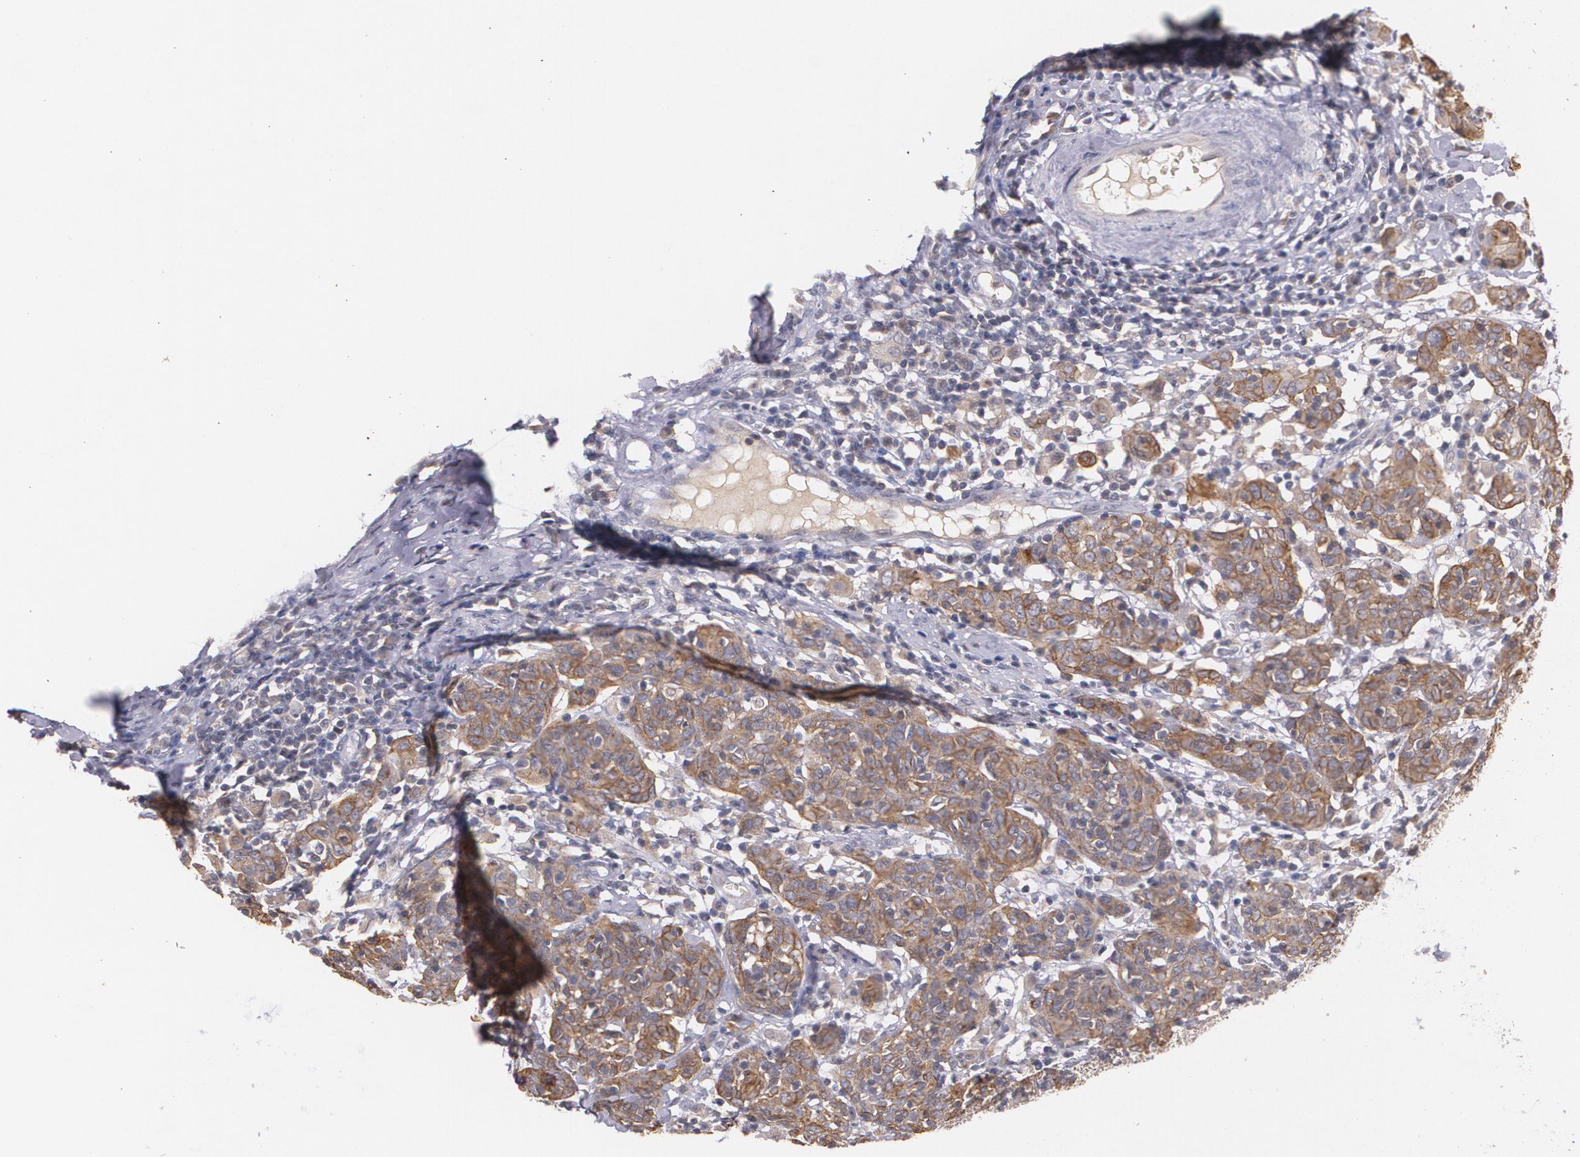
{"staining": {"intensity": "moderate", "quantity": ">75%", "location": "cytoplasmic/membranous"}, "tissue": "cervical cancer", "cell_type": "Tumor cells", "image_type": "cancer", "snomed": [{"axis": "morphology", "description": "Normal tissue, NOS"}, {"axis": "morphology", "description": "Squamous cell carcinoma, NOS"}, {"axis": "topography", "description": "Cervix"}], "caption": "Human cervical cancer (squamous cell carcinoma) stained for a protein (brown) demonstrates moderate cytoplasmic/membranous positive positivity in about >75% of tumor cells.", "gene": "IFNGR2", "patient": {"sex": "female", "age": 67}}